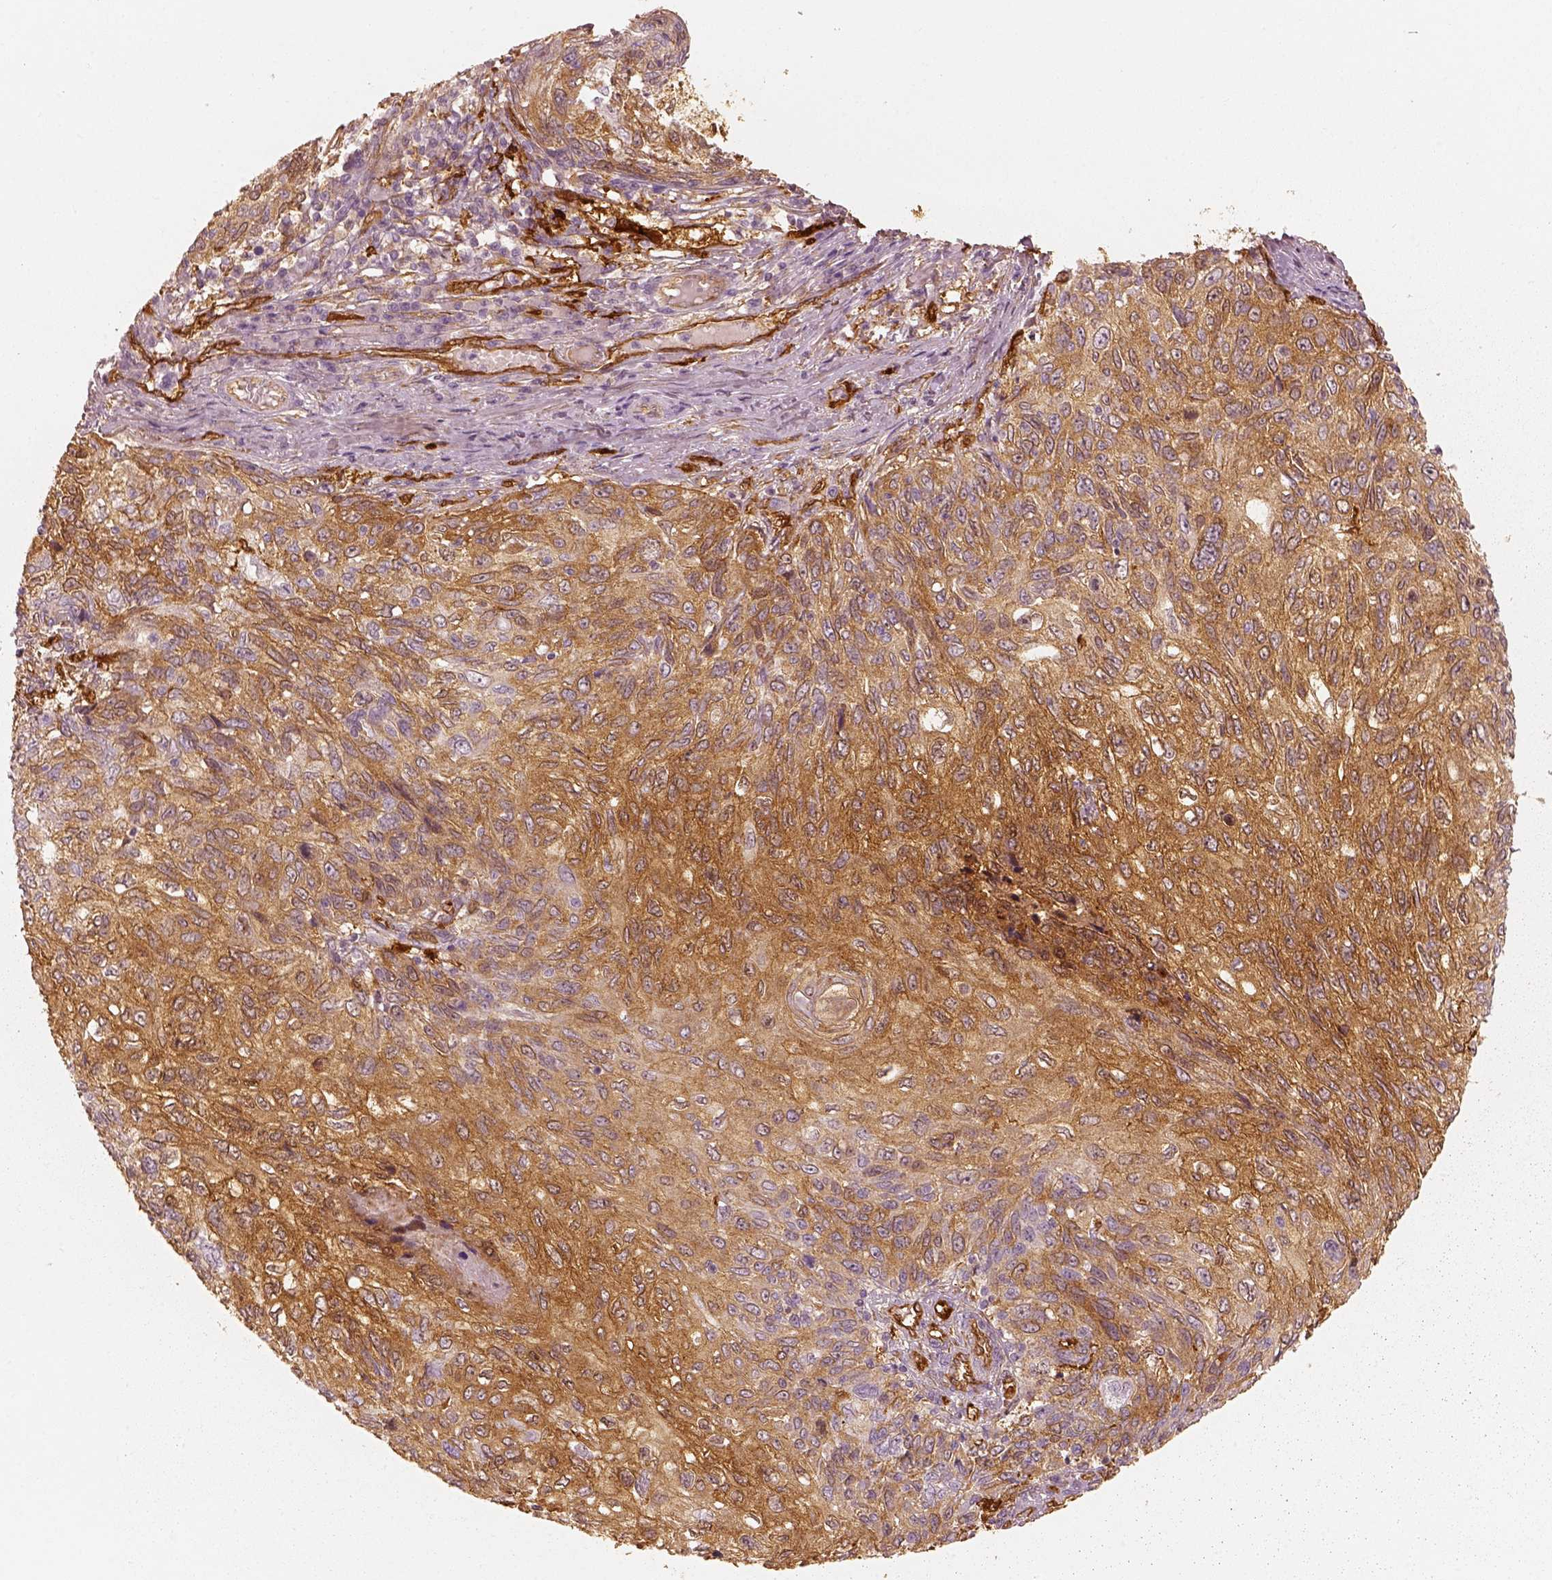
{"staining": {"intensity": "moderate", "quantity": ">75%", "location": "cytoplasmic/membranous"}, "tissue": "skin cancer", "cell_type": "Tumor cells", "image_type": "cancer", "snomed": [{"axis": "morphology", "description": "Squamous cell carcinoma, NOS"}, {"axis": "topography", "description": "Skin"}], "caption": "Skin squamous cell carcinoma was stained to show a protein in brown. There is medium levels of moderate cytoplasmic/membranous staining in about >75% of tumor cells.", "gene": "FSCN1", "patient": {"sex": "male", "age": 92}}